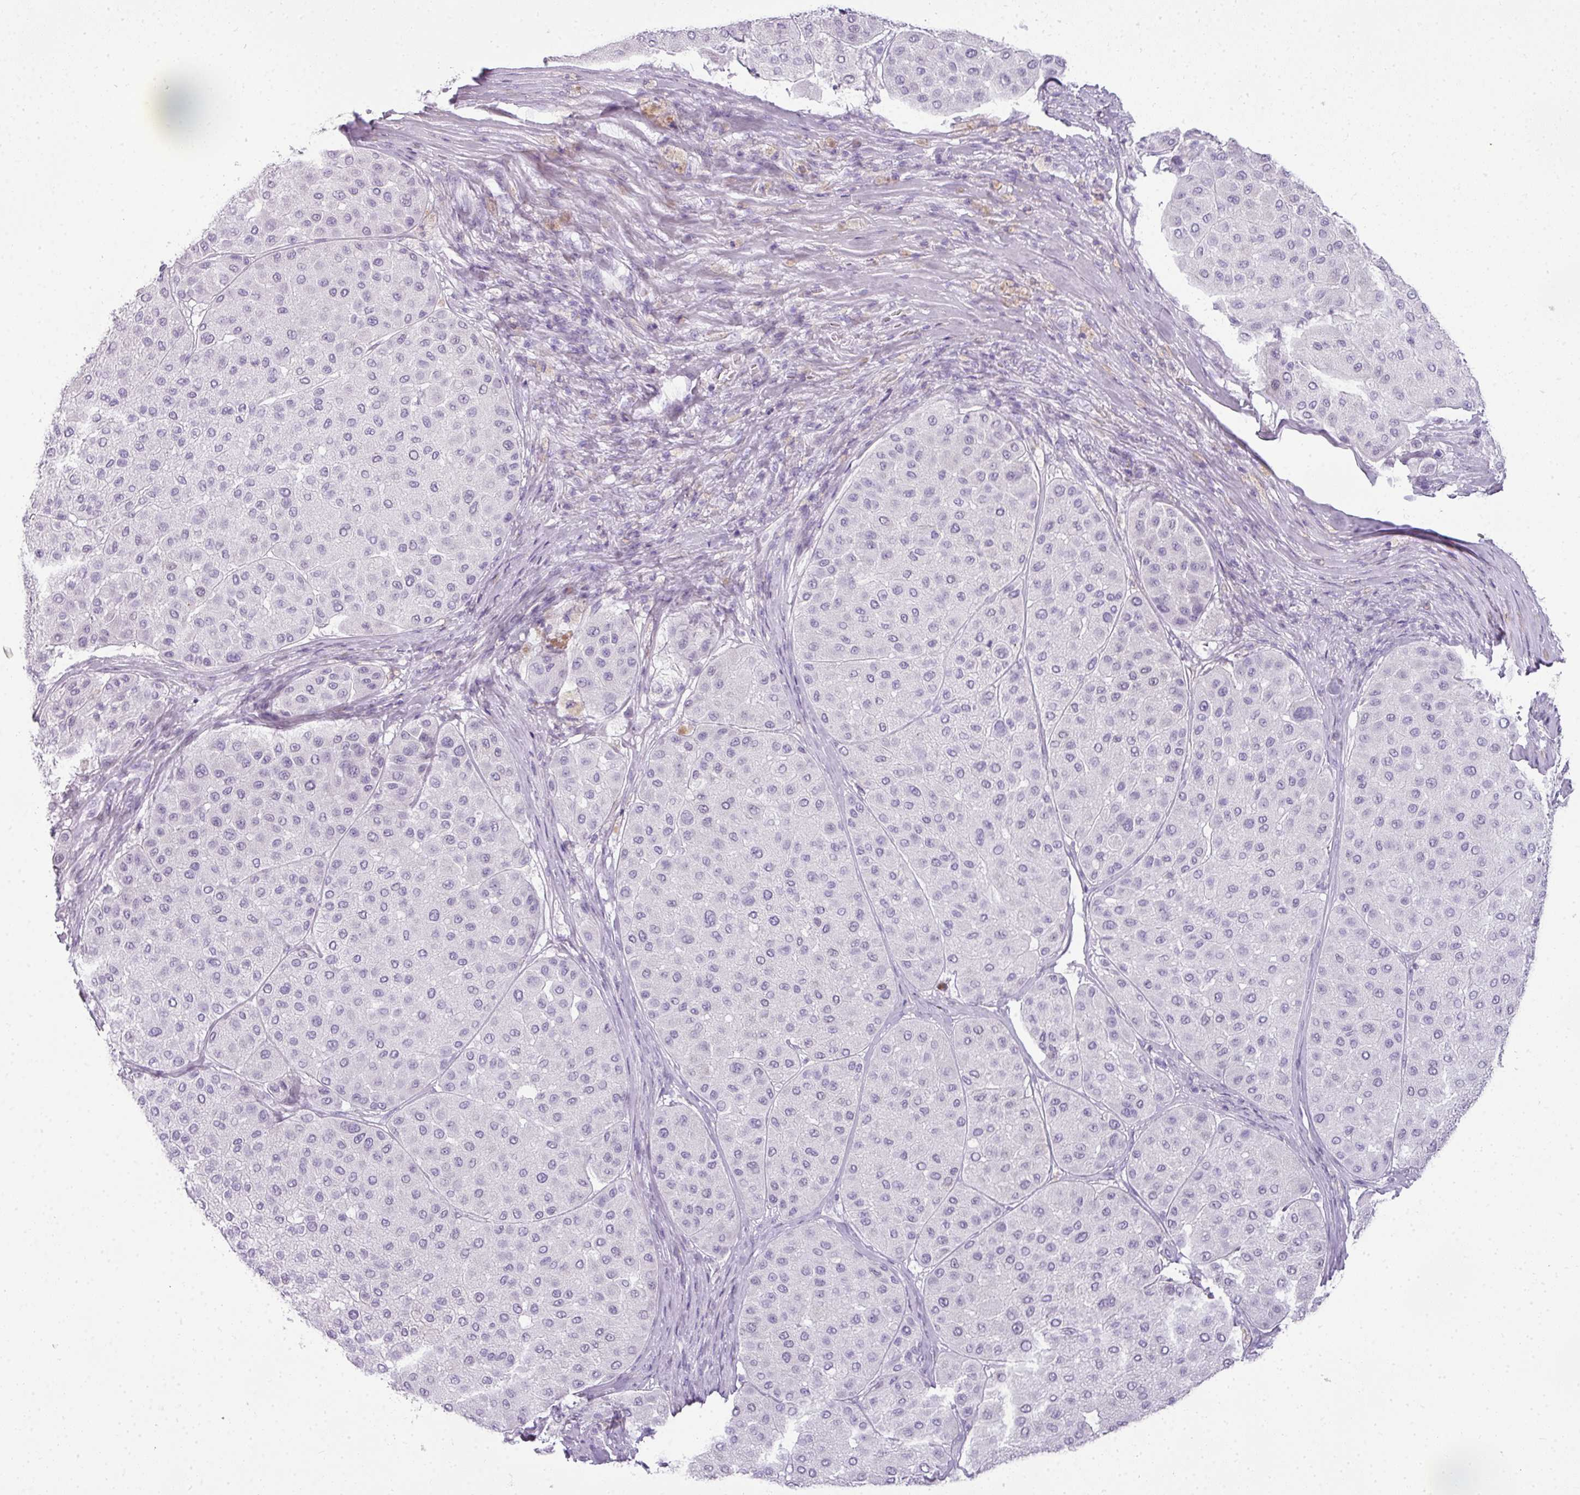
{"staining": {"intensity": "negative", "quantity": "none", "location": "none"}, "tissue": "melanoma", "cell_type": "Tumor cells", "image_type": "cancer", "snomed": [{"axis": "morphology", "description": "Malignant melanoma, Metastatic site"}, {"axis": "topography", "description": "Smooth muscle"}], "caption": "The histopathology image exhibits no significant staining in tumor cells of malignant melanoma (metastatic site).", "gene": "RBMY1F", "patient": {"sex": "male", "age": 41}}